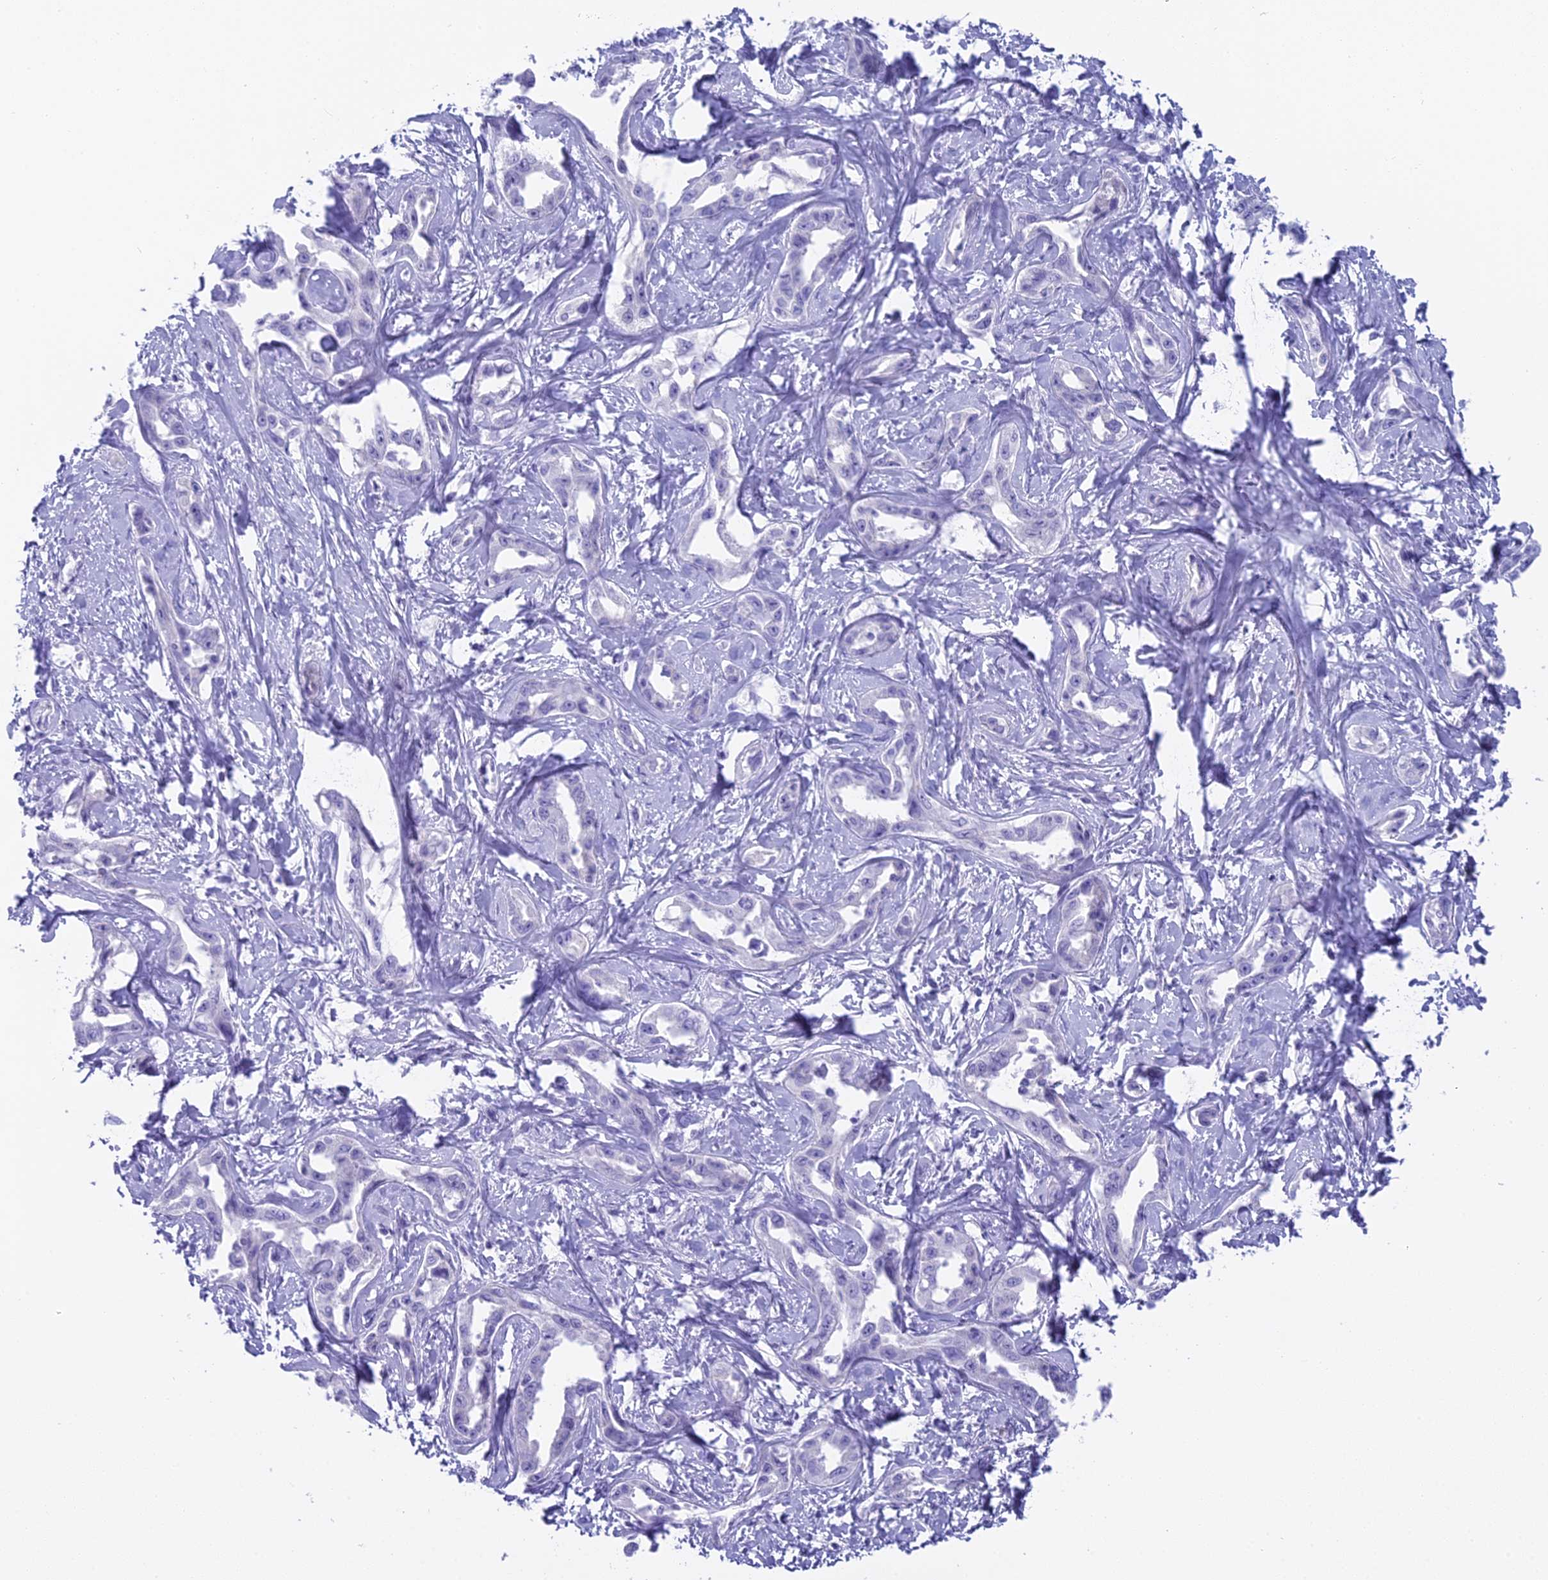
{"staining": {"intensity": "negative", "quantity": "none", "location": "none"}, "tissue": "liver cancer", "cell_type": "Tumor cells", "image_type": "cancer", "snomed": [{"axis": "morphology", "description": "Cholangiocarcinoma"}, {"axis": "topography", "description": "Liver"}], "caption": "A high-resolution histopathology image shows immunohistochemistry (IHC) staining of liver cancer (cholangiocarcinoma), which shows no significant expression in tumor cells.", "gene": "UNC80", "patient": {"sex": "male", "age": 59}}